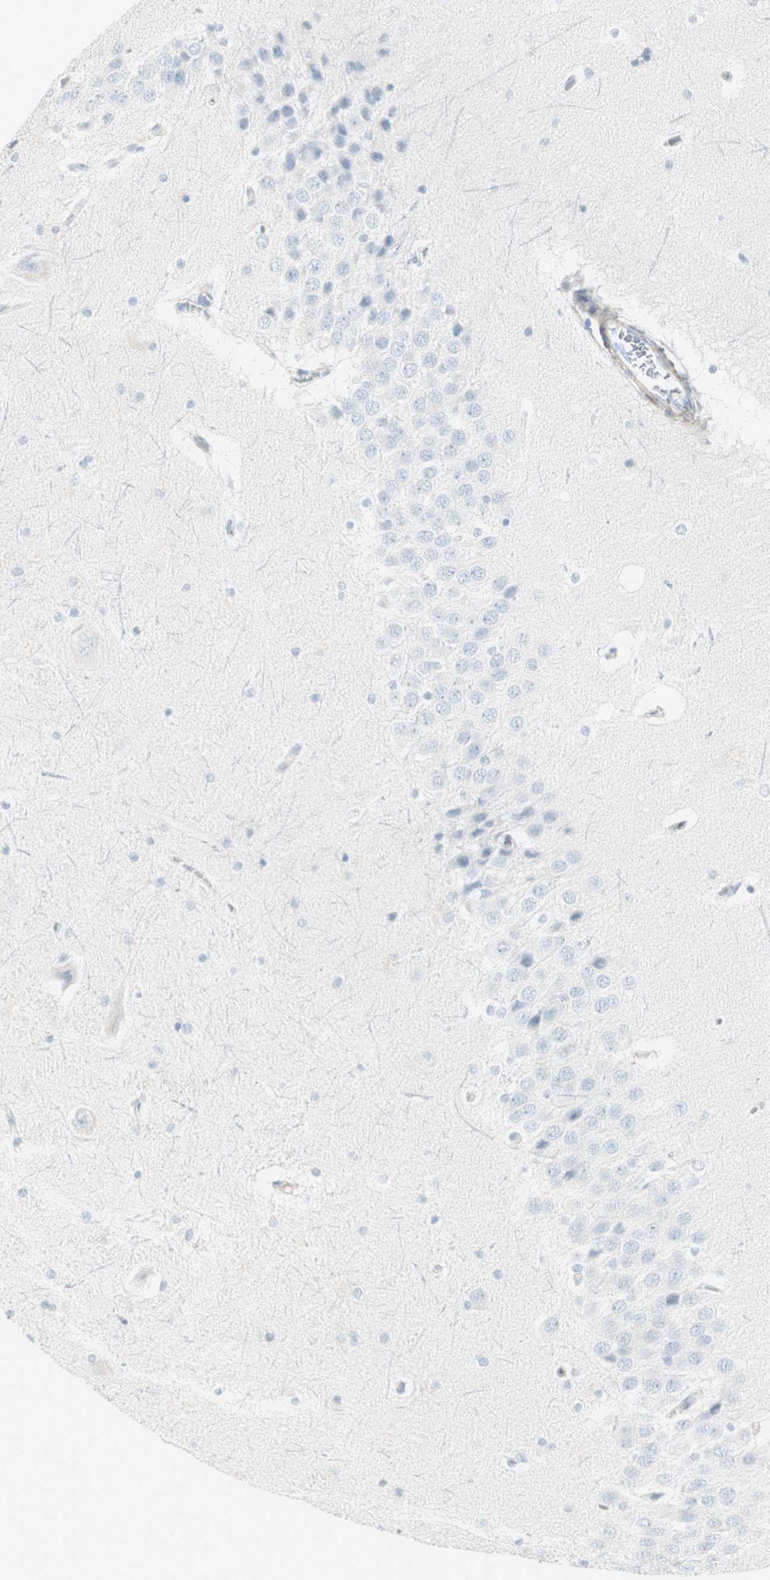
{"staining": {"intensity": "negative", "quantity": "none", "location": "none"}, "tissue": "hippocampus", "cell_type": "Glial cells", "image_type": "normal", "snomed": [{"axis": "morphology", "description": "Normal tissue, NOS"}, {"axis": "topography", "description": "Hippocampus"}], "caption": "Immunohistochemistry of unremarkable hippocampus displays no expression in glial cells. (Brightfield microscopy of DAB immunohistochemistry at high magnification).", "gene": "CDHR5", "patient": {"sex": "female", "age": 19}}